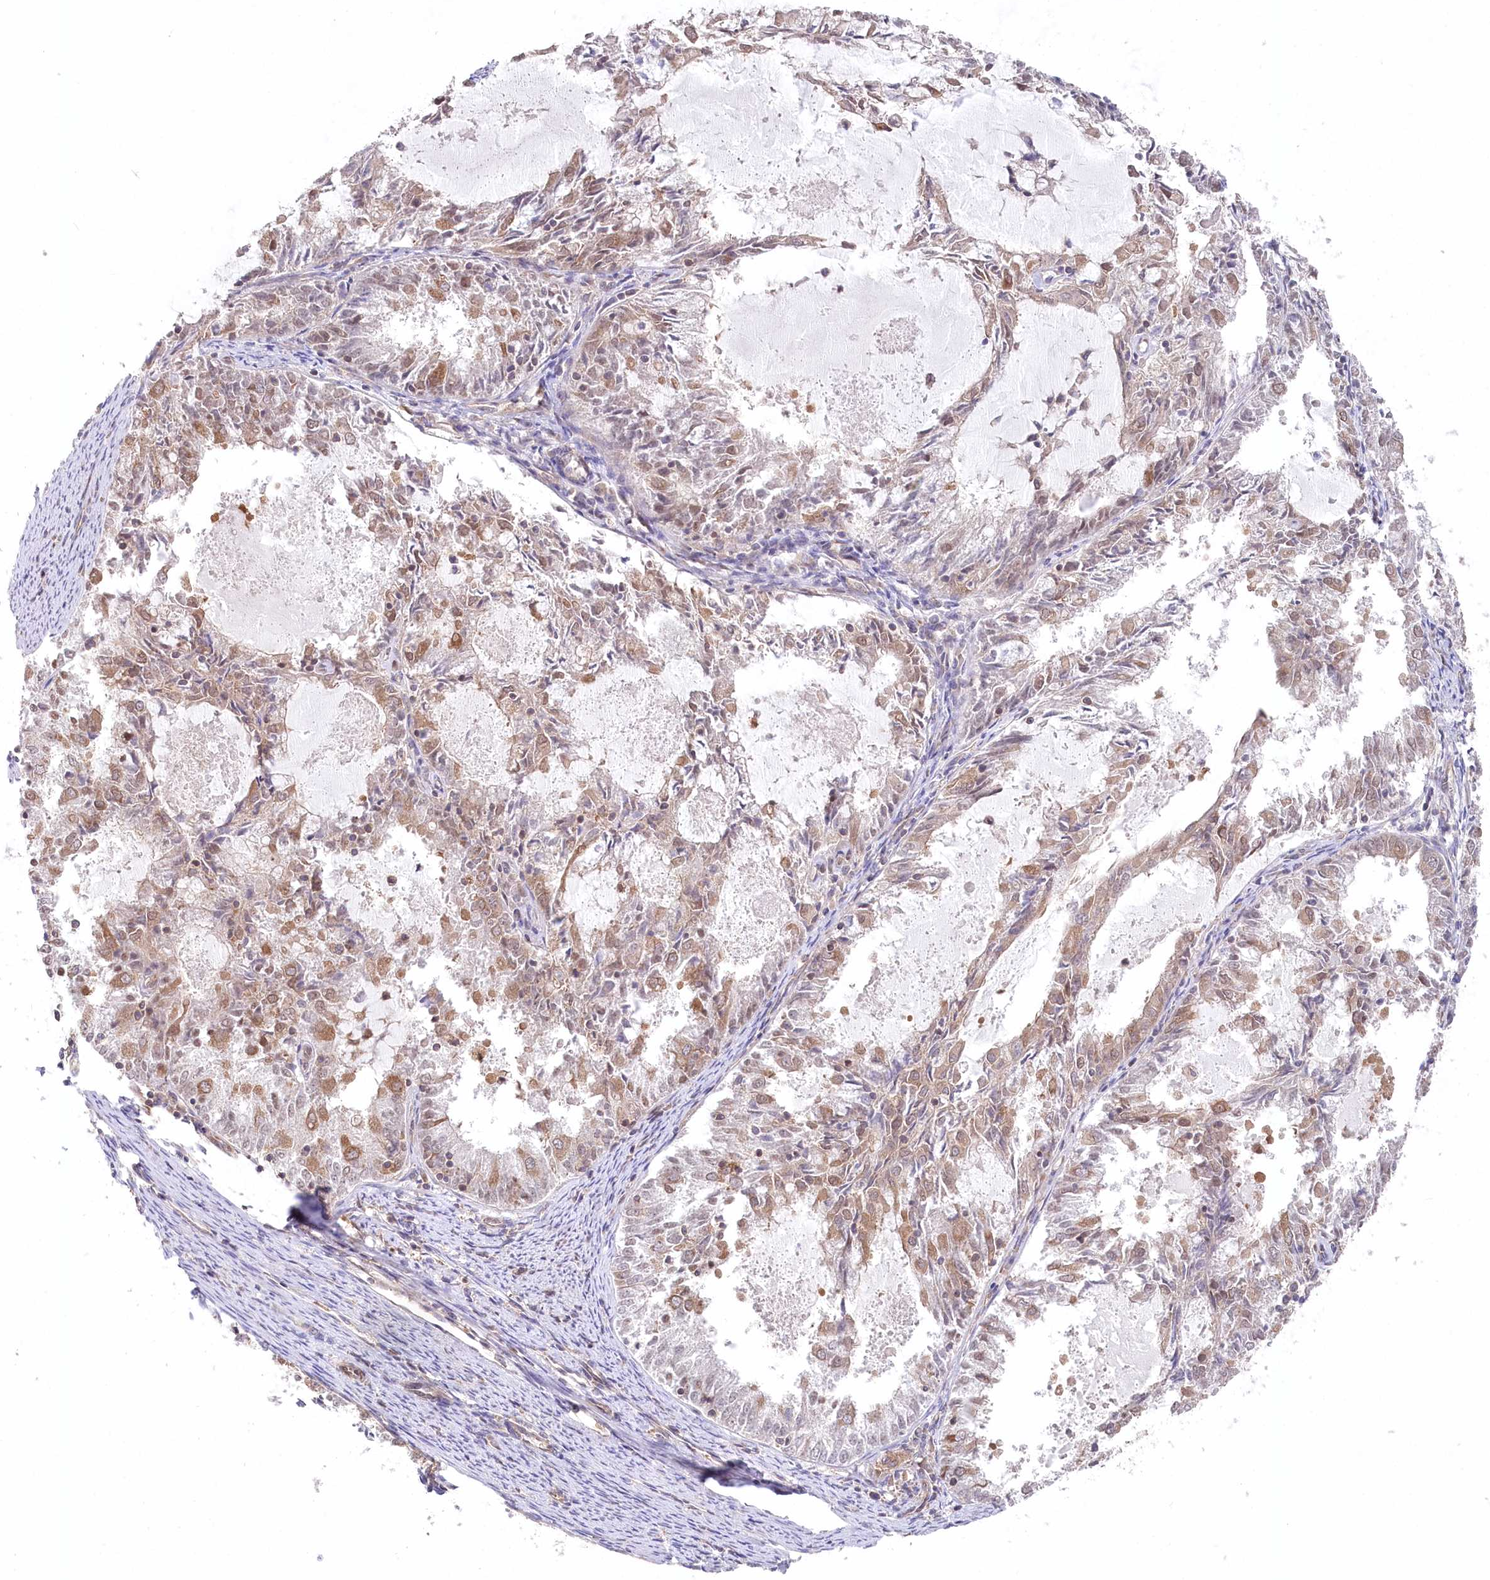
{"staining": {"intensity": "weak", "quantity": "<25%", "location": "cytoplasmic/membranous"}, "tissue": "endometrial cancer", "cell_type": "Tumor cells", "image_type": "cancer", "snomed": [{"axis": "morphology", "description": "Adenocarcinoma, NOS"}, {"axis": "topography", "description": "Endometrium"}], "caption": "Adenocarcinoma (endometrial) was stained to show a protein in brown. There is no significant expression in tumor cells.", "gene": "PPP1R21", "patient": {"sex": "female", "age": 57}}